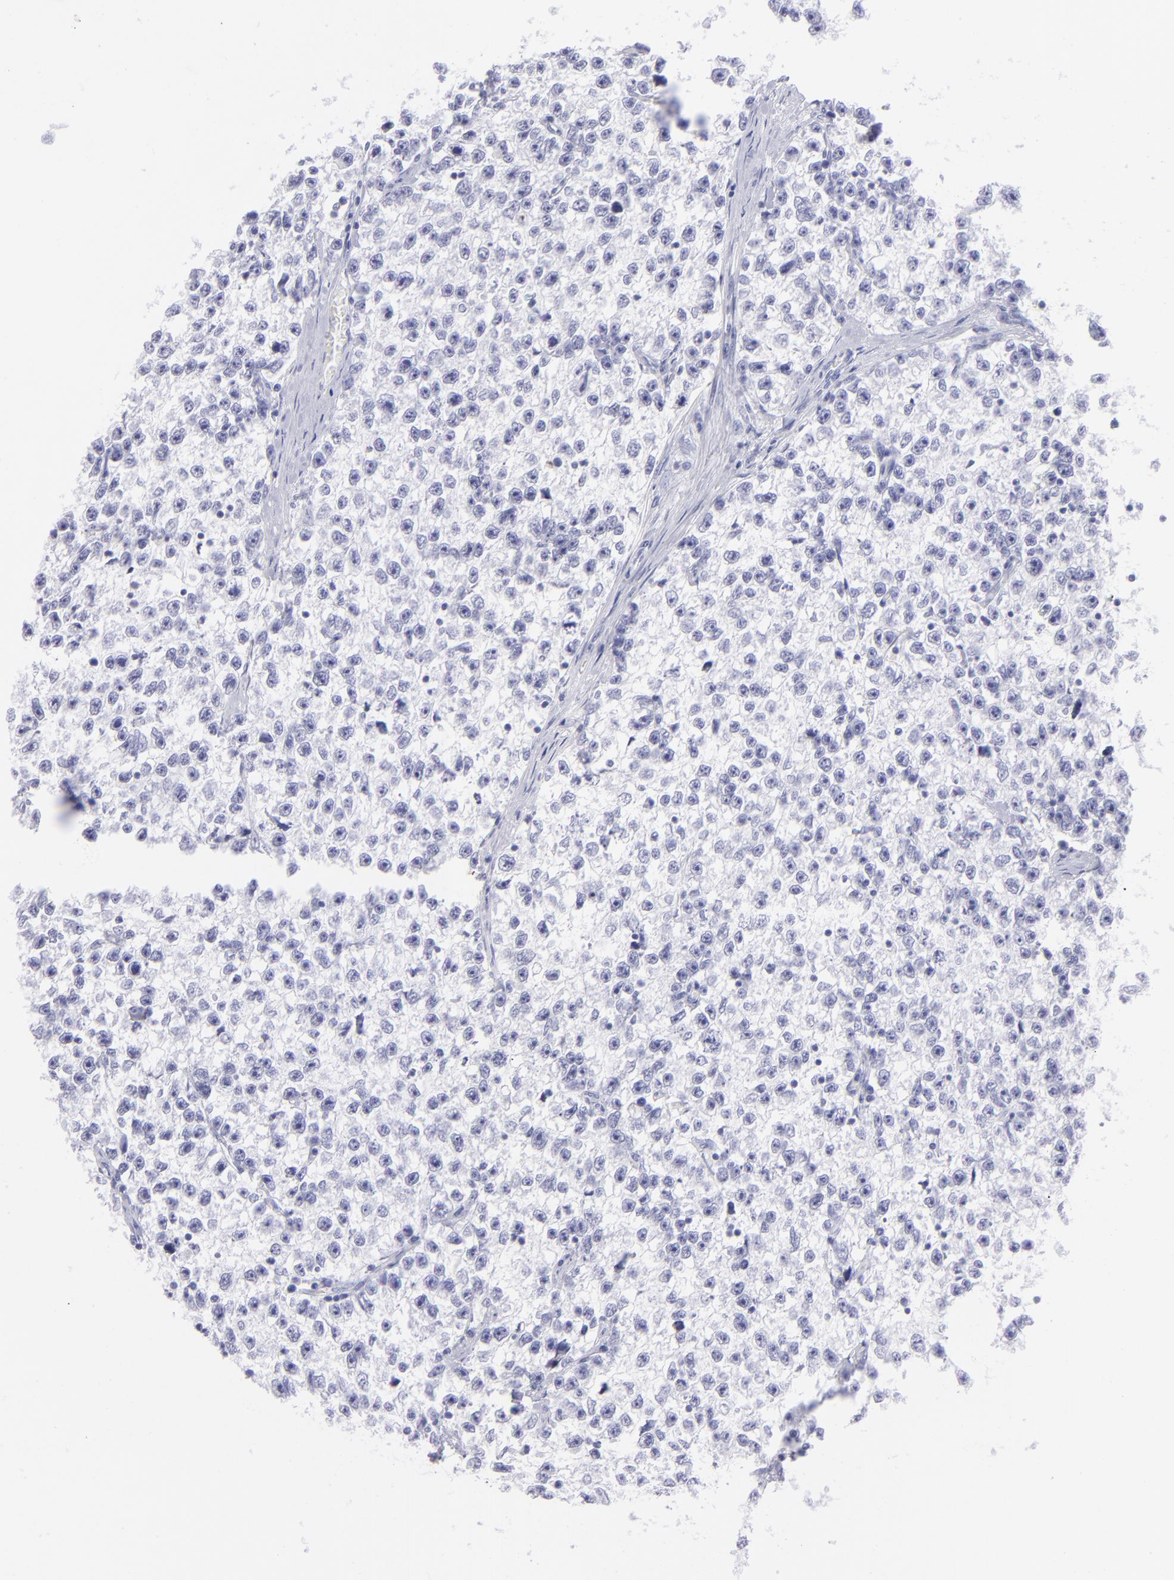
{"staining": {"intensity": "negative", "quantity": "none", "location": "none"}, "tissue": "testis cancer", "cell_type": "Tumor cells", "image_type": "cancer", "snomed": [{"axis": "morphology", "description": "Seminoma, NOS"}, {"axis": "morphology", "description": "Carcinoma, Embryonal, NOS"}, {"axis": "topography", "description": "Testis"}], "caption": "Micrograph shows no protein staining in tumor cells of testis cancer (embryonal carcinoma) tissue. (Stains: DAB immunohistochemistry (IHC) with hematoxylin counter stain, Microscopy: brightfield microscopy at high magnification).", "gene": "SLC1A3", "patient": {"sex": "male", "age": 30}}